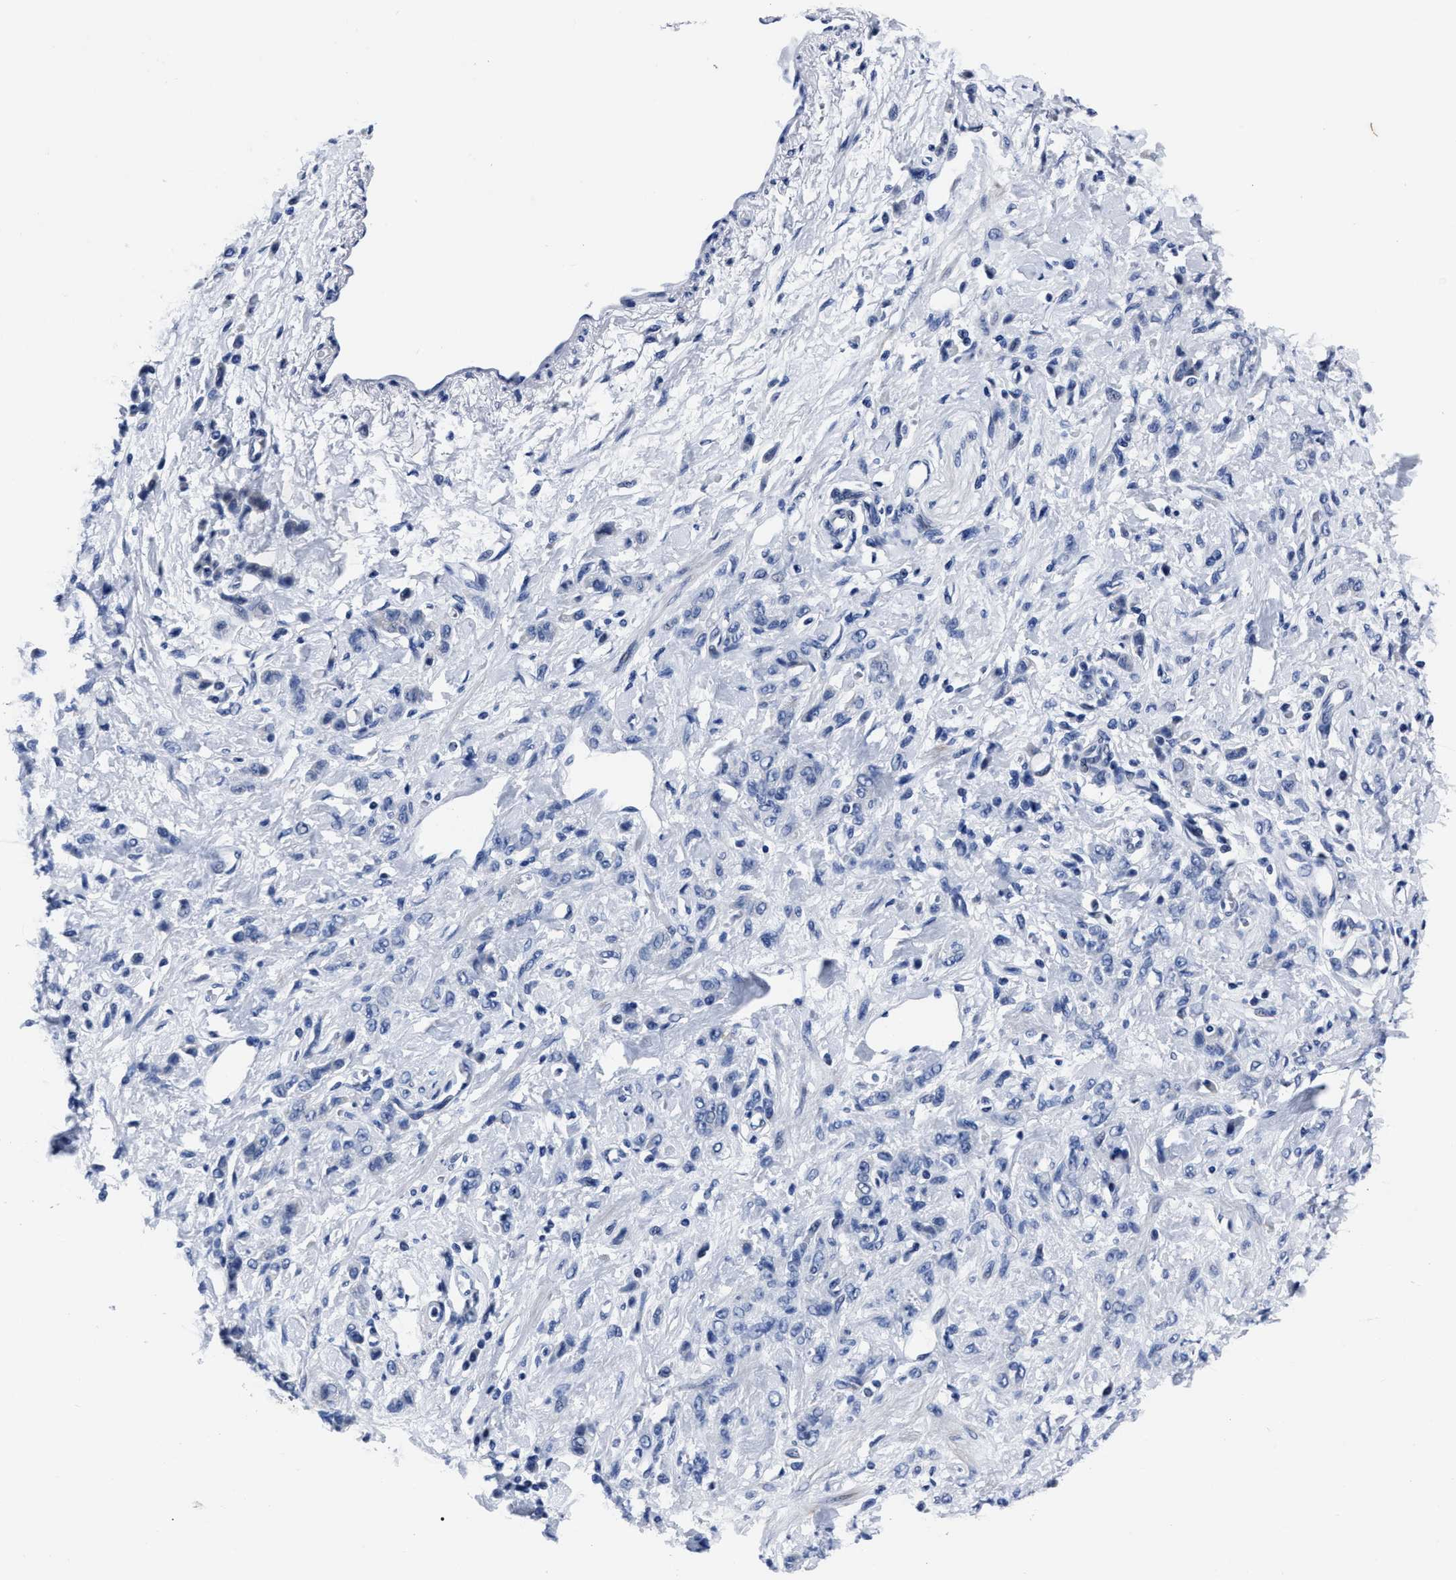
{"staining": {"intensity": "negative", "quantity": "none", "location": "none"}, "tissue": "stomach cancer", "cell_type": "Tumor cells", "image_type": "cancer", "snomed": [{"axis": "morphology", "description": "Normal tissue, NOS"}, {"axis": "morphology", "description": "Adenocarcinoma, NOS"}, {"axis": "topography", "description": "Stomach"}], "caption": "DAB (3,3'-diaminobenzidine) immunohistochemical staining of human stomach cancer (adenocarcinoma) reveals no significant expression in tumor cells. (IHC, brightfield microscopy, high magnification).", "gene": "MOV10L1", "patient": {"sex": "male", "age": 82}}